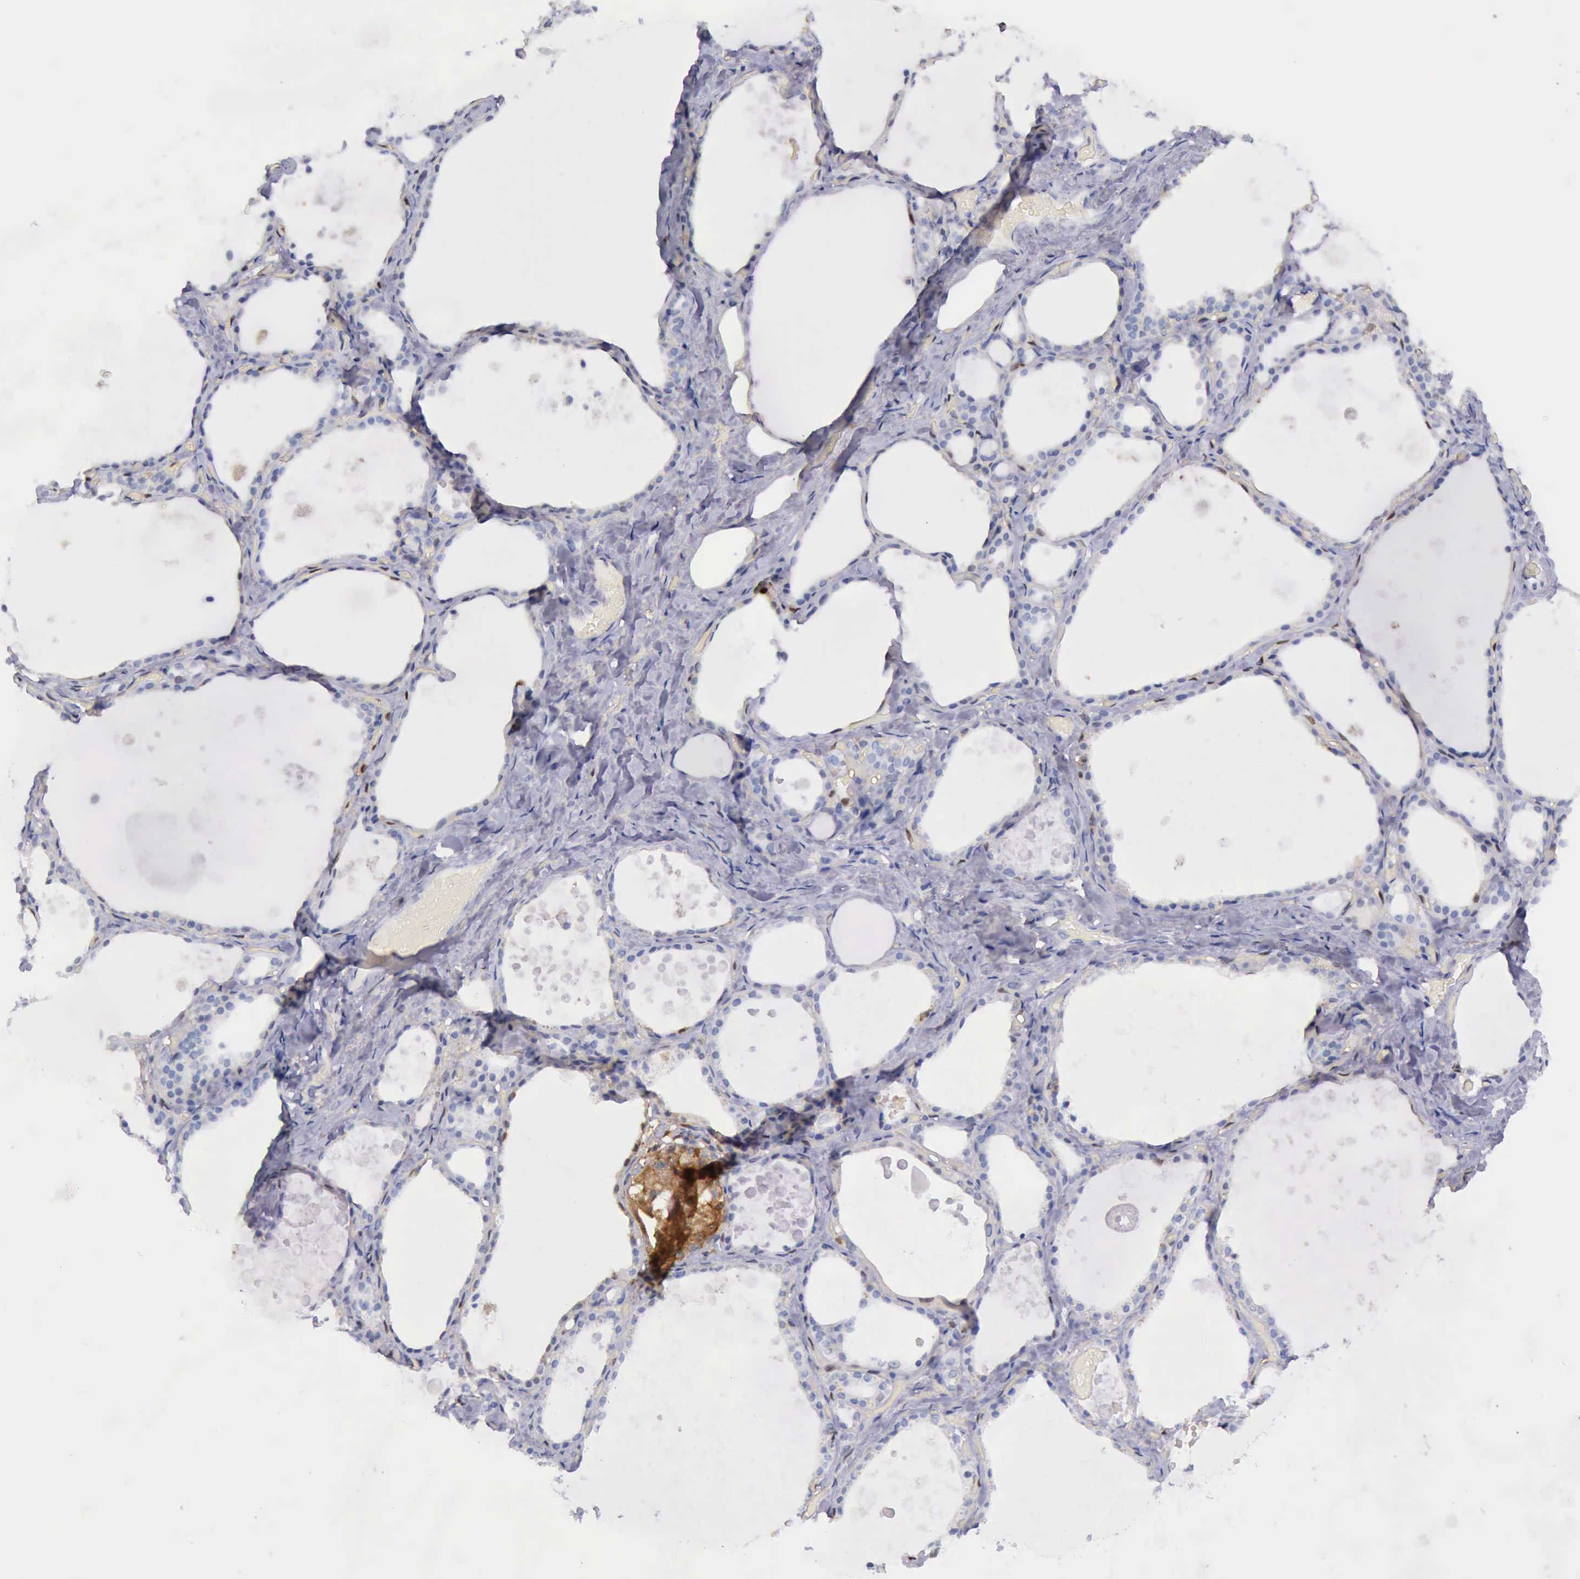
{"staining": {"intensity": "weak", "quantity": "<25%", "location": "cytoplasmic/membranous"}, "tissue": "thyroid gland", "cell_type": "Glandular cells", "image_type": "normal", "snomed": [{"axis": "morphology", "description": "Normal tissue, NOS"}, {"axis": "topography", "description": "Thyroid gland"}], "caption": "Immunohistochemistry (IHC) of unremarkable human thyroid gland reveals no staining in glandular cells. (Immunohistochemistry, brightfield microscopy, high magnification).", "gene": "TYMP", "patient": {"sex": "male", "age": 61}}